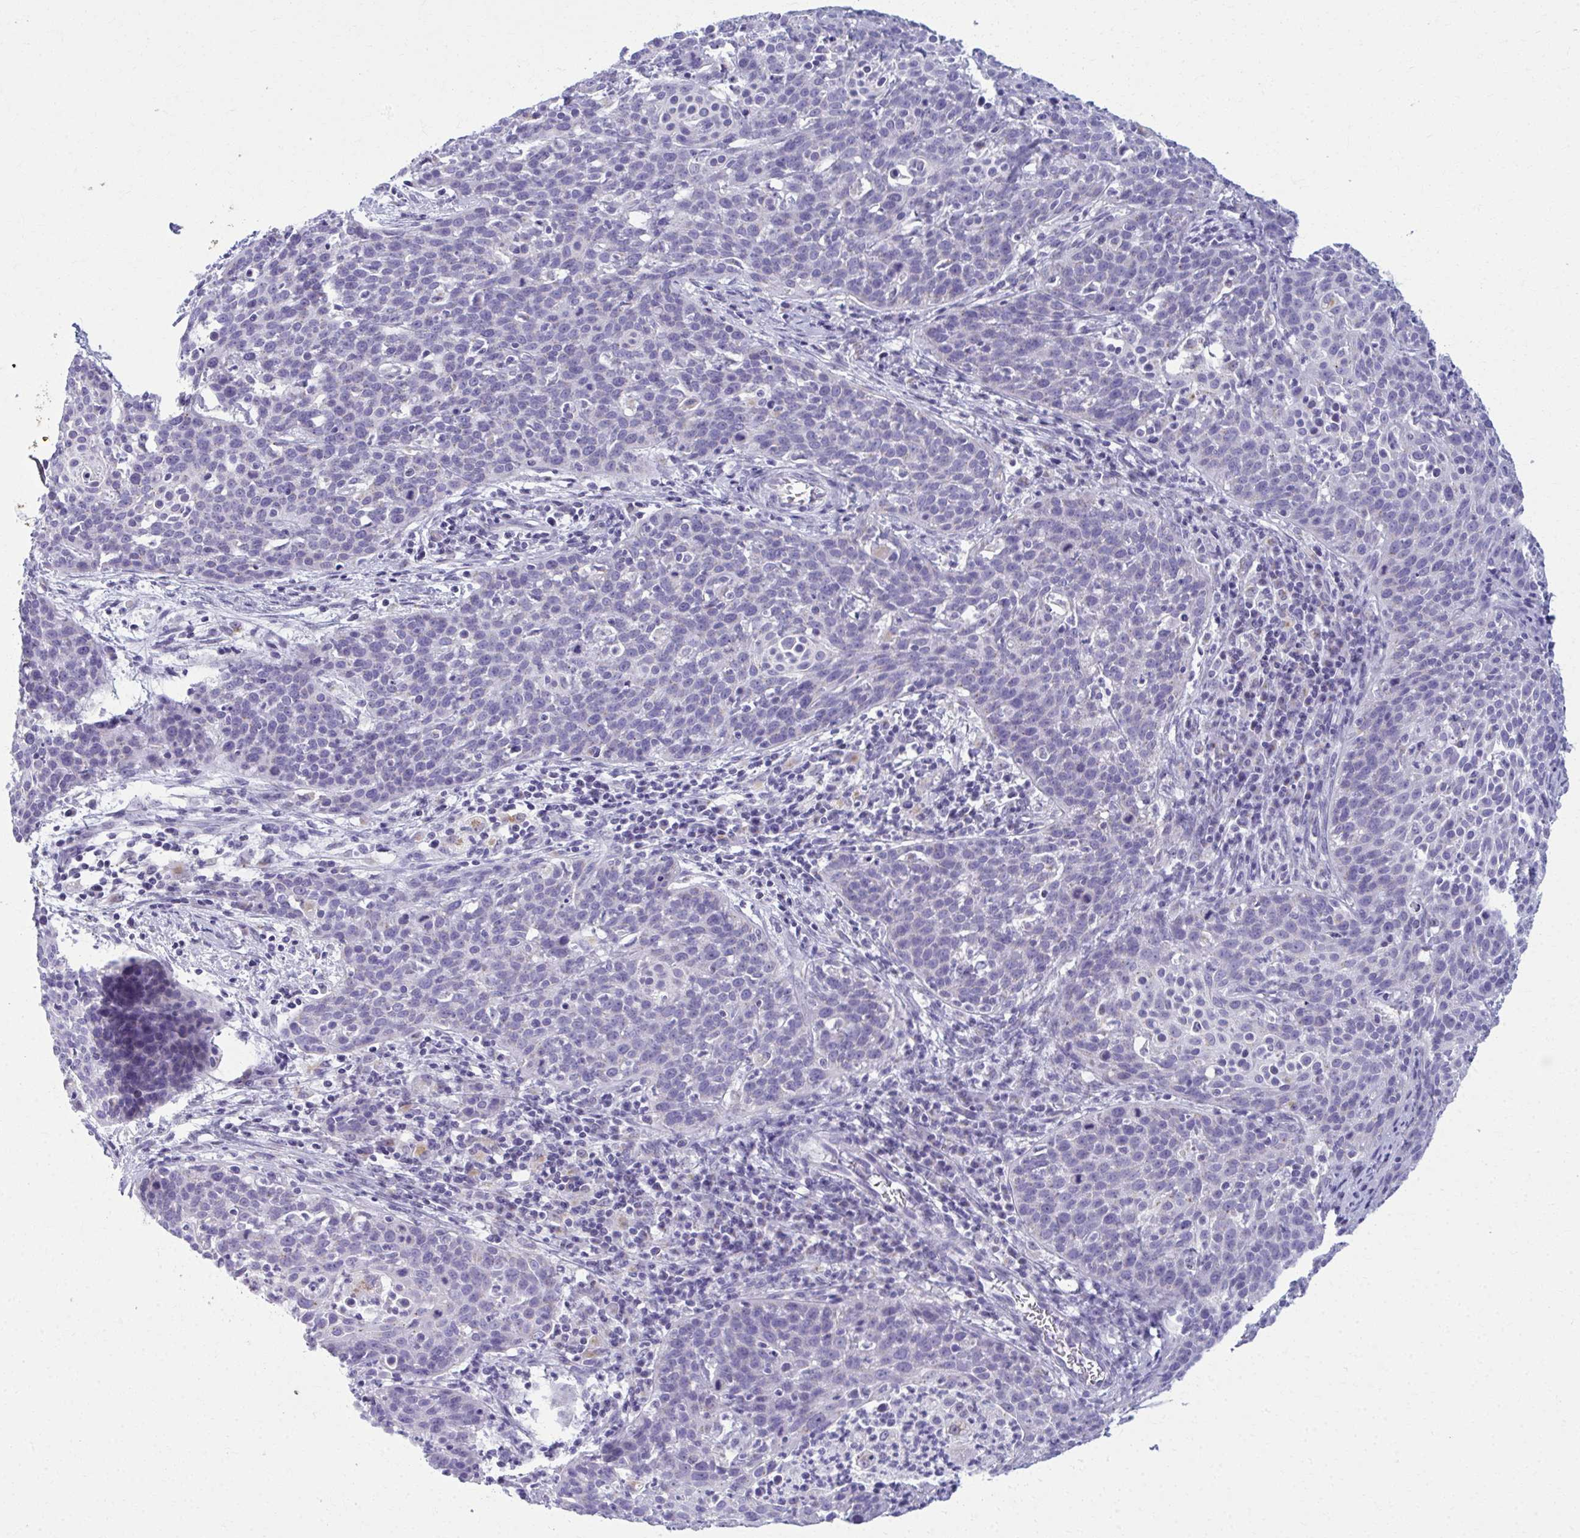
{"staining": {"intensity": "negative", "quantity": "none", "location": "none"}, "tissue": "cervical cancer", "cell_type": "Tumor cells", "image_type": "cancer", "snomed": [{"axis": "morphology", "description": "Squamous cell carcinoma, NOS"}, {"axis": "topography", "description": "Cervix"}], "caption": "The photomicrograph shows no significant expression in tumor cells of cervical cancer.", "gene": "SCLY", "patient": {"sex": "female", "age": 38}}